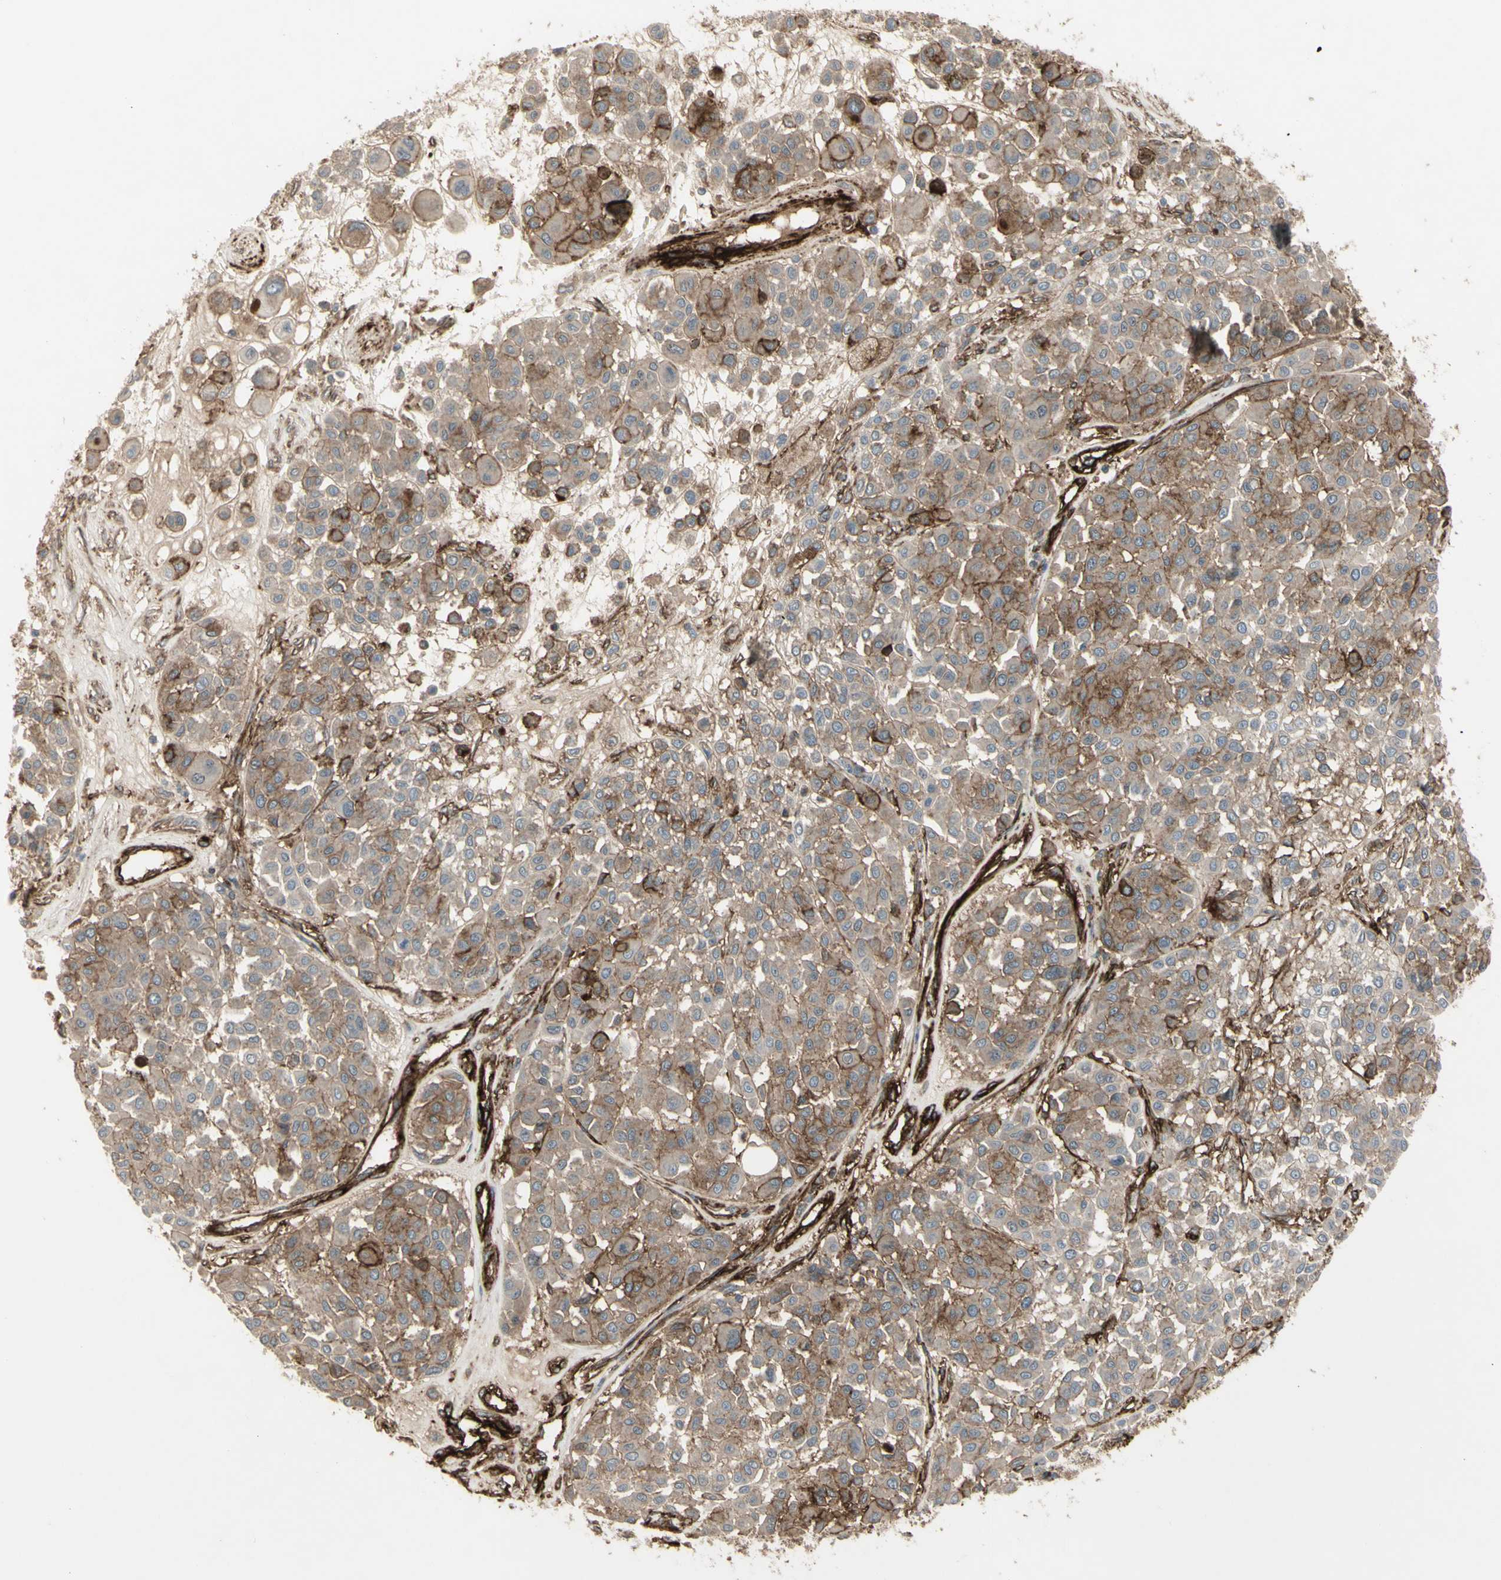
{"staining": {"intensity": "weak", "quantity": ">75%", "location": "cytoplasmic/membranous"}, "tissue": "melanoma", "cell_type": "Tumor cells", "image_type": "cancer", "snomed": [{"axis": "morphology", "description": "Malignant melanoma, Metastatic site"}, {"axis": "topography", "description": "Soft tissue"}], "caption": "Immunohistochemical staining of malignant melanoma (metastatic site) exhibits weak cytoplasmic/membranous protein expression in approximately >75% of tumor cells.", "gene": "CD276", "patient": {"sex": "male", "age": 41}}